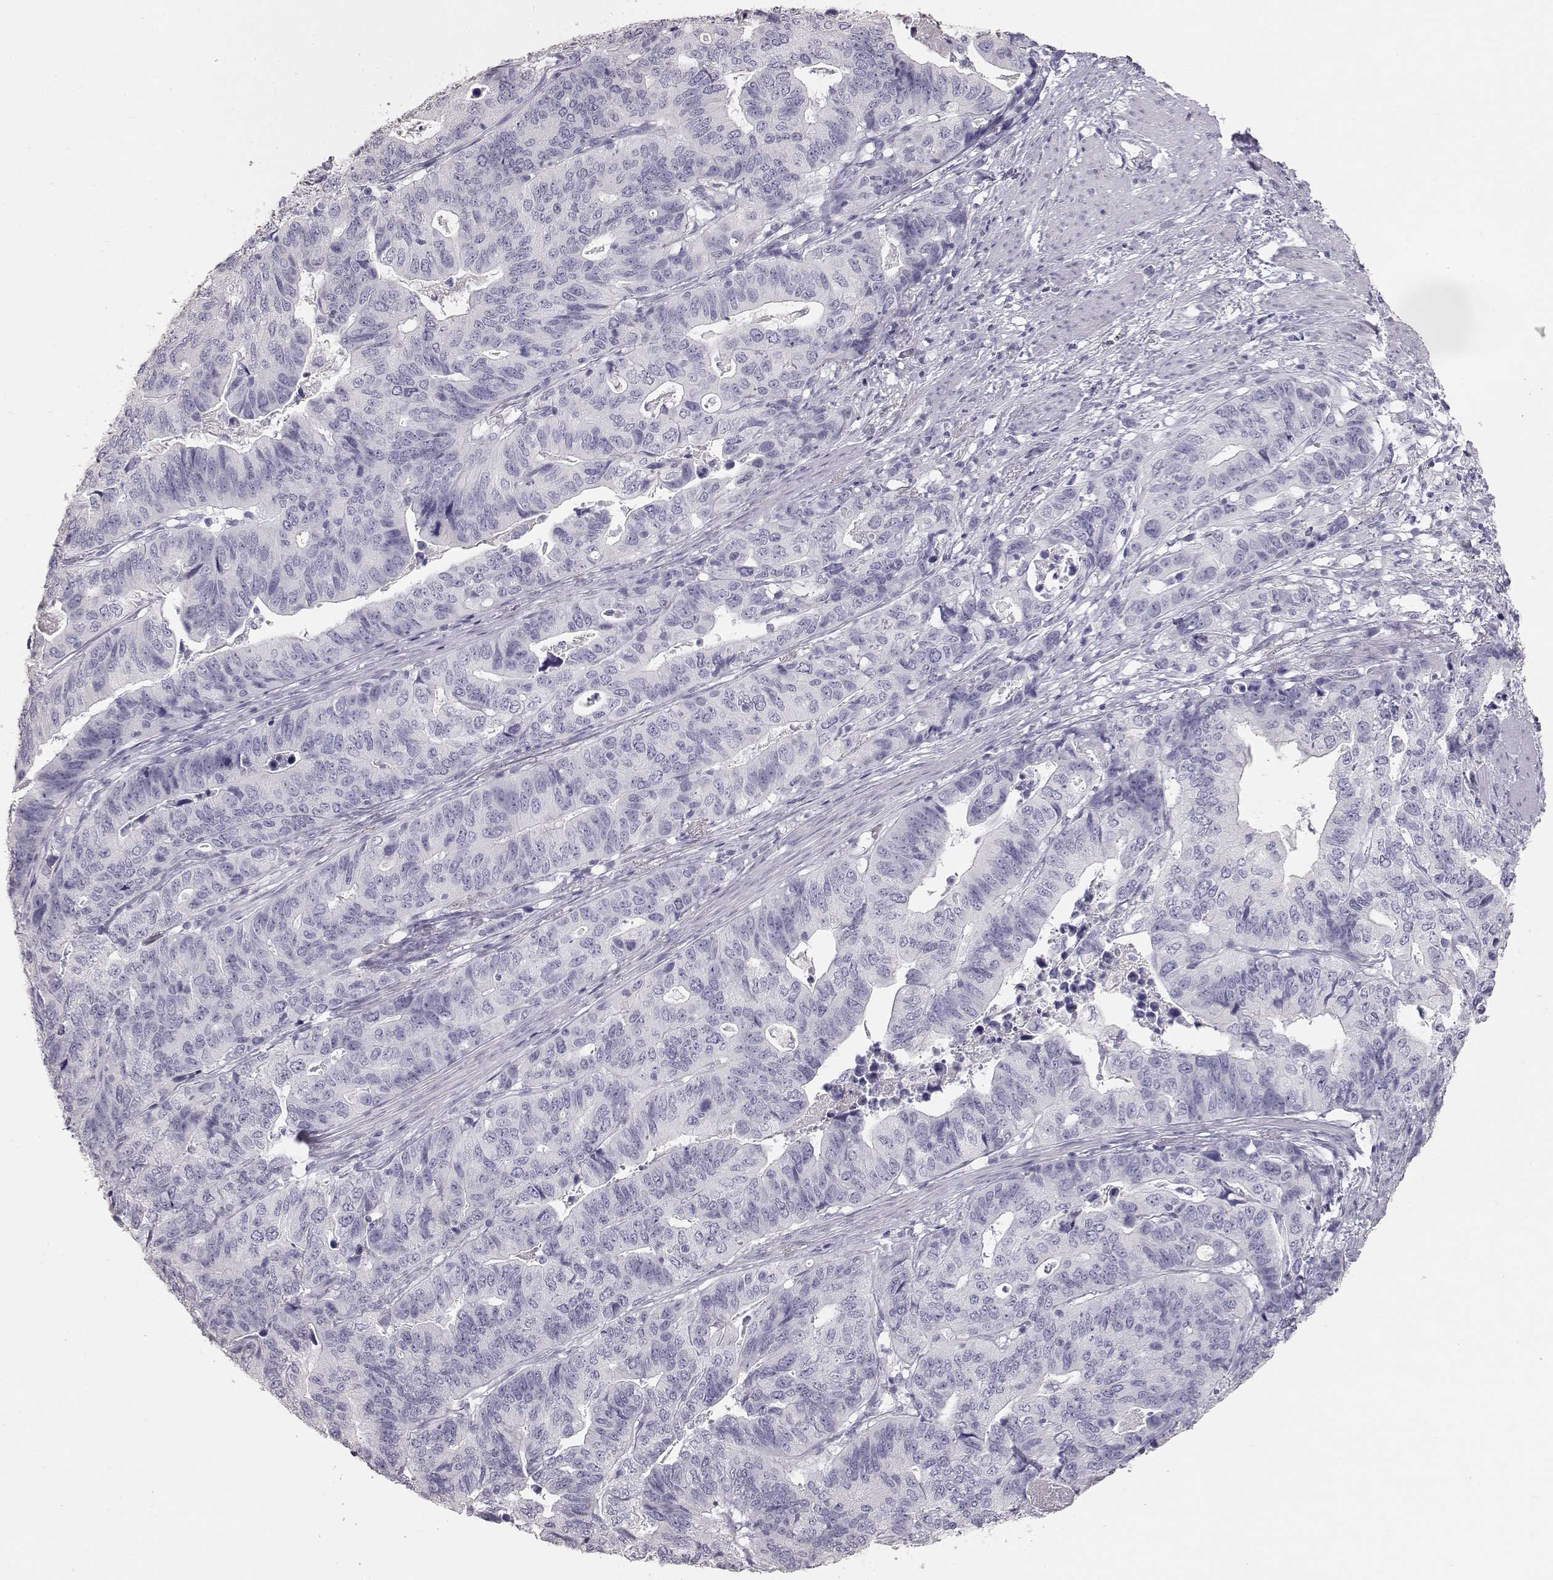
{"staining": {"intensity": "negative", "quantity": "none", "location": "none"}, "tissue": "stomach cancer", "cell_type": "Tumor cells", "image_type": "cancer", "snomed": [{"axis": "morphology", "description": "Adenocarcinoma, NOS"}, {"axis": "topography", "description": "Stomach, upper"}], "caption": "Immunohistochemical staining of human adenocarcinoma (stomach) demonstrates no significant staining in tumor cells.", "gene": "KRT33A", "patient": {"sex": "female", "age": 67}}